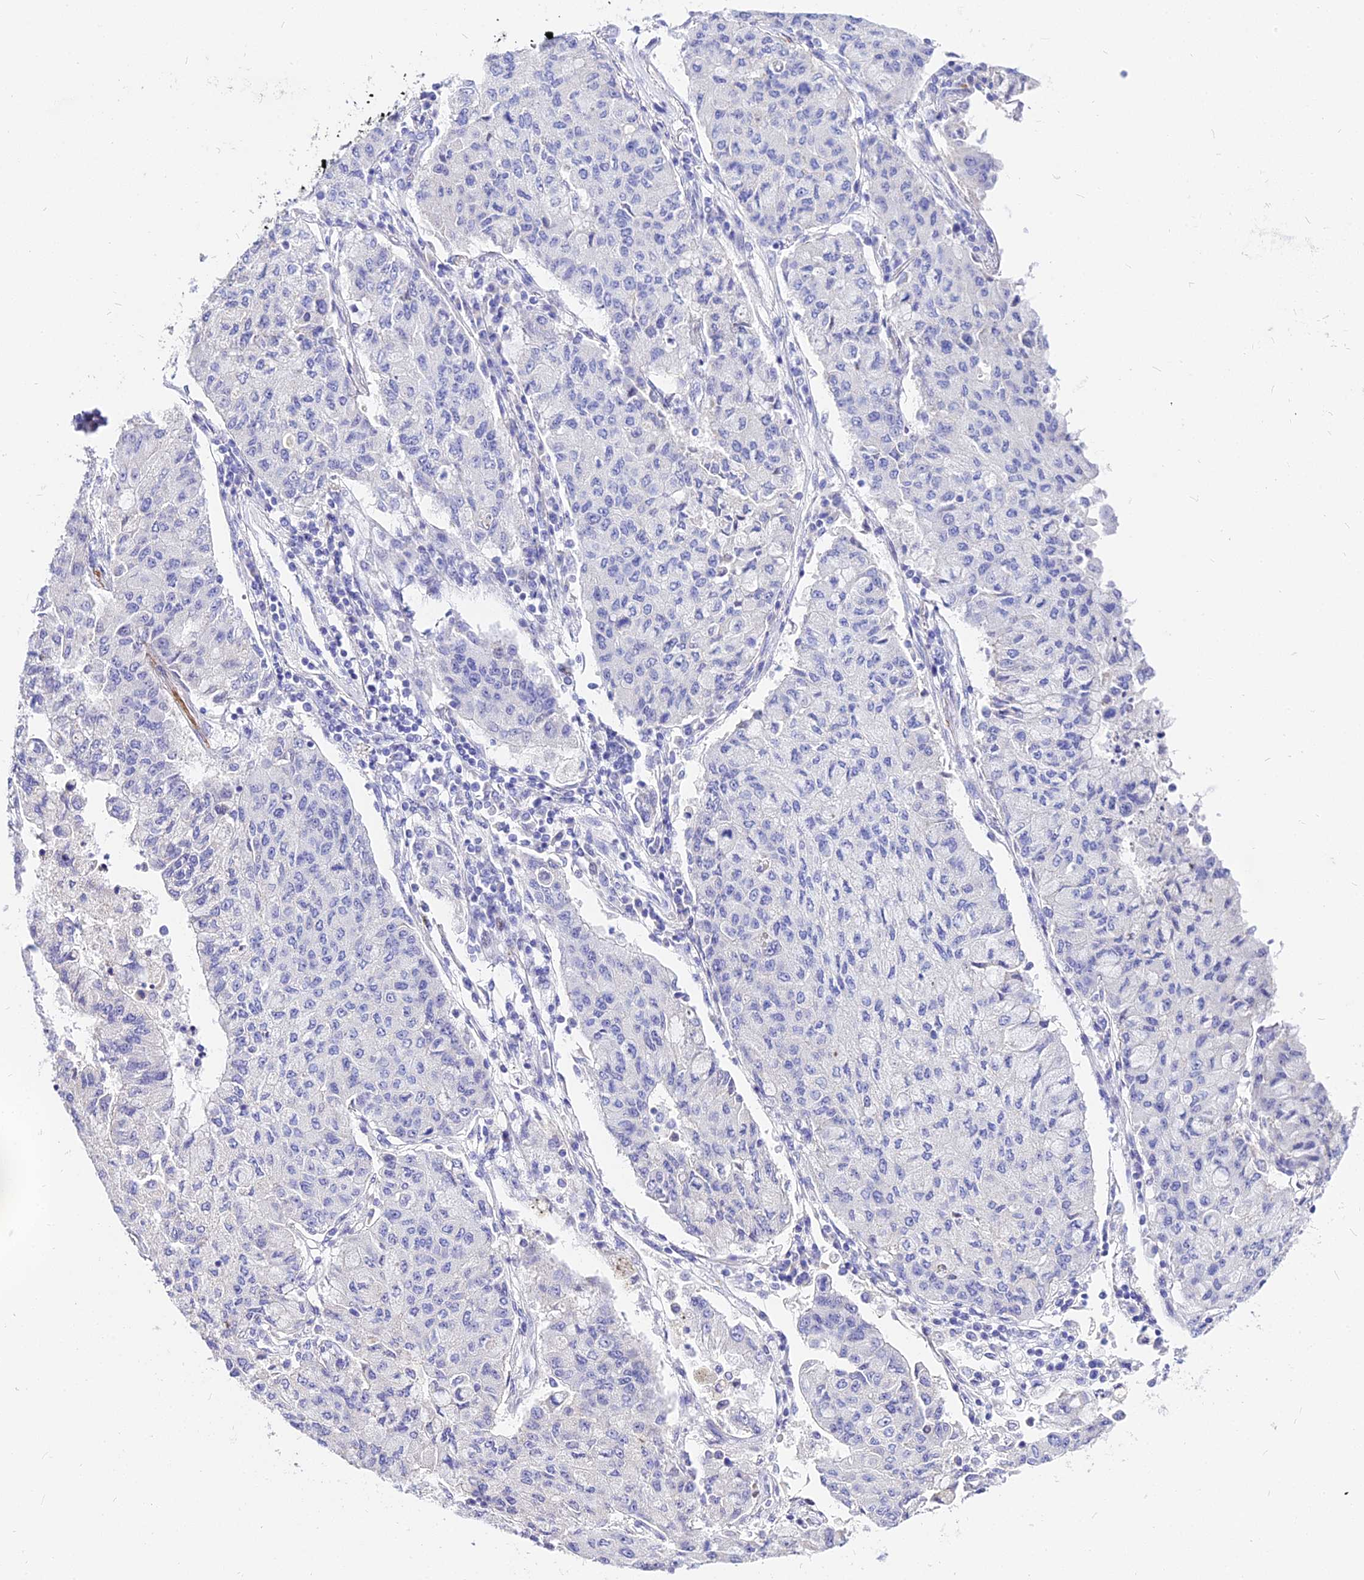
{"staining": {"intensity": "negative", "quantity": "none", "location": "none"}, "tissue": "lung cancer", "cell_type": "Tumor cells", "image_type": "cancer", "snomed": [{"axis": "morphology", "description": "Squamous cell carcinoma, NOS"}, {"axis": "topography", "description": "Lung"}], "caption": "High power microscopy image of an immunohistochemistry (IHC) image of lung cancer (squamous cell carcinoma), revealing no significant positivity in tumor cells. (DAB (3,3'-diaminobenzidine) immunohistochemistry (IHC) visualized using brightfield microscopy, high magnification).", "gene": "CARD18", "patient": {"sex": "male", "age": 74}}